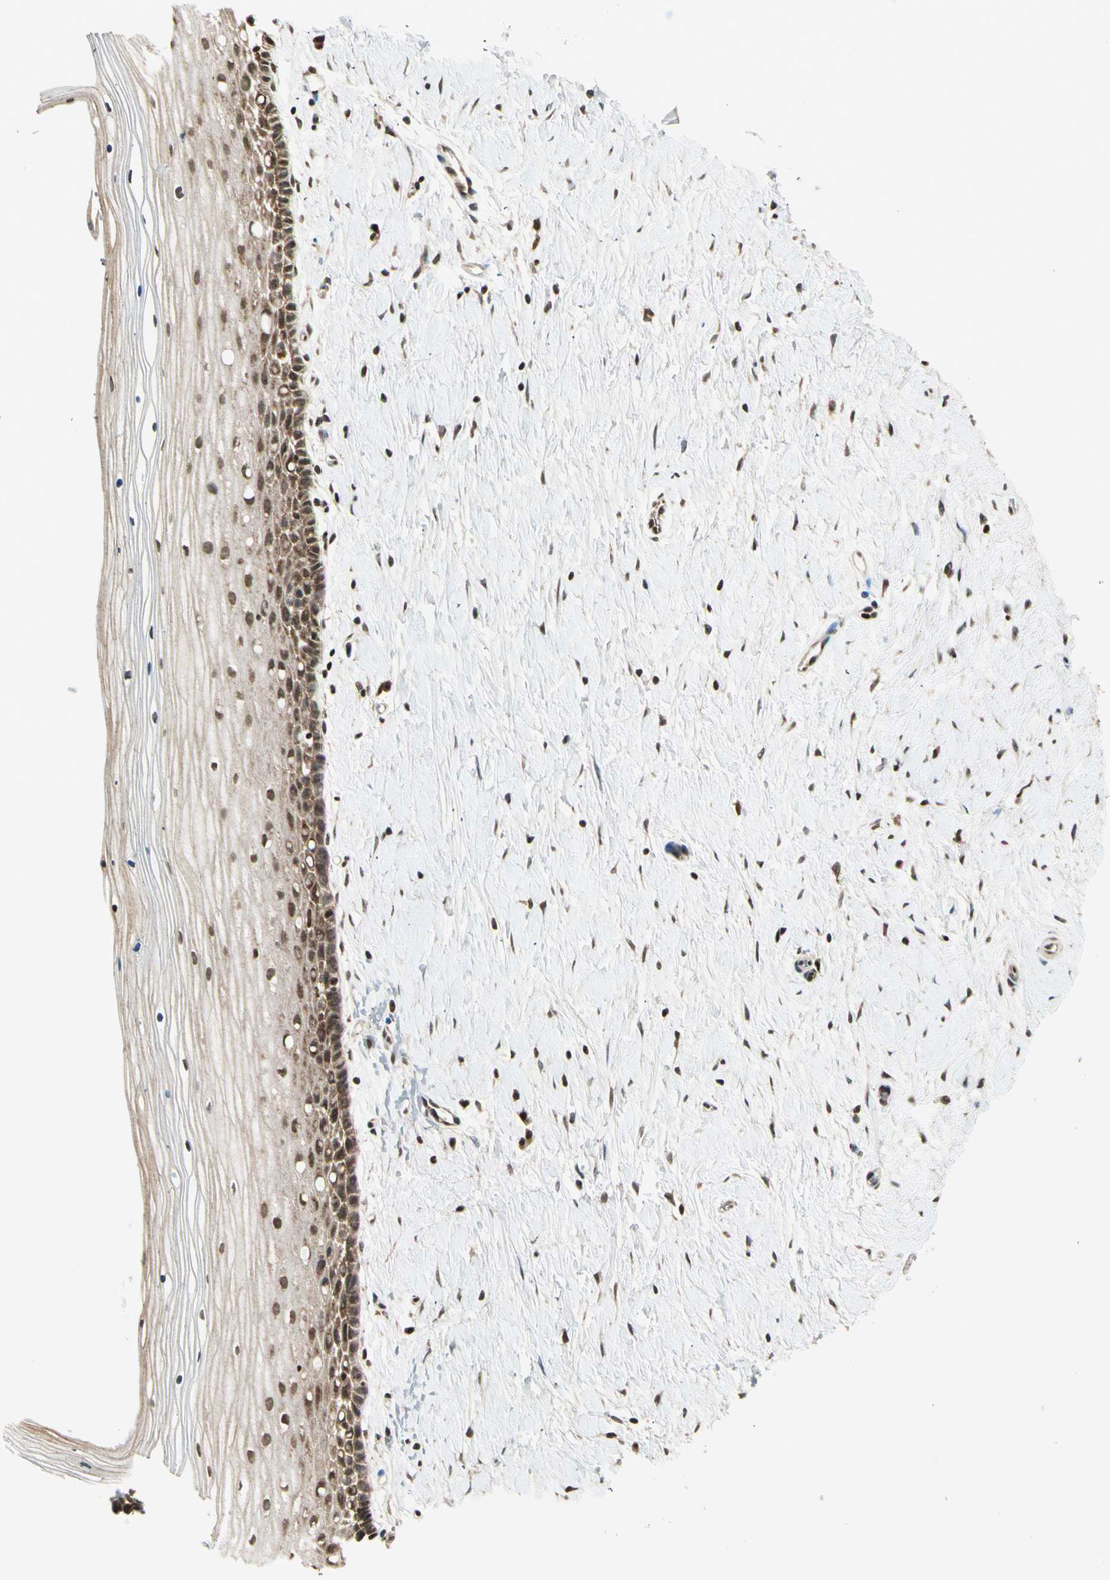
{"staining": {"intensity": "moderate", "quantity": ">75%", "location": "cytoplasmic/membranous,nuclear"}, "tissue": "cervix", "cell_type": "Glandular cells", "image_type": "normal", "snomed": [{"axis": "morphology", "description": "Normal tissue, NOS"}, {"axis": "topography", "description": "Cervix"}], "caption": "The micrograph displays immunohistochemical staining of benign cervix. There is moderate cytoplasmic/membranous,nuclear staining is appreciated in approximately >75% of glandular cells.", "gene": "SMN2", "patient": {"sex": "female", "age": 39}}